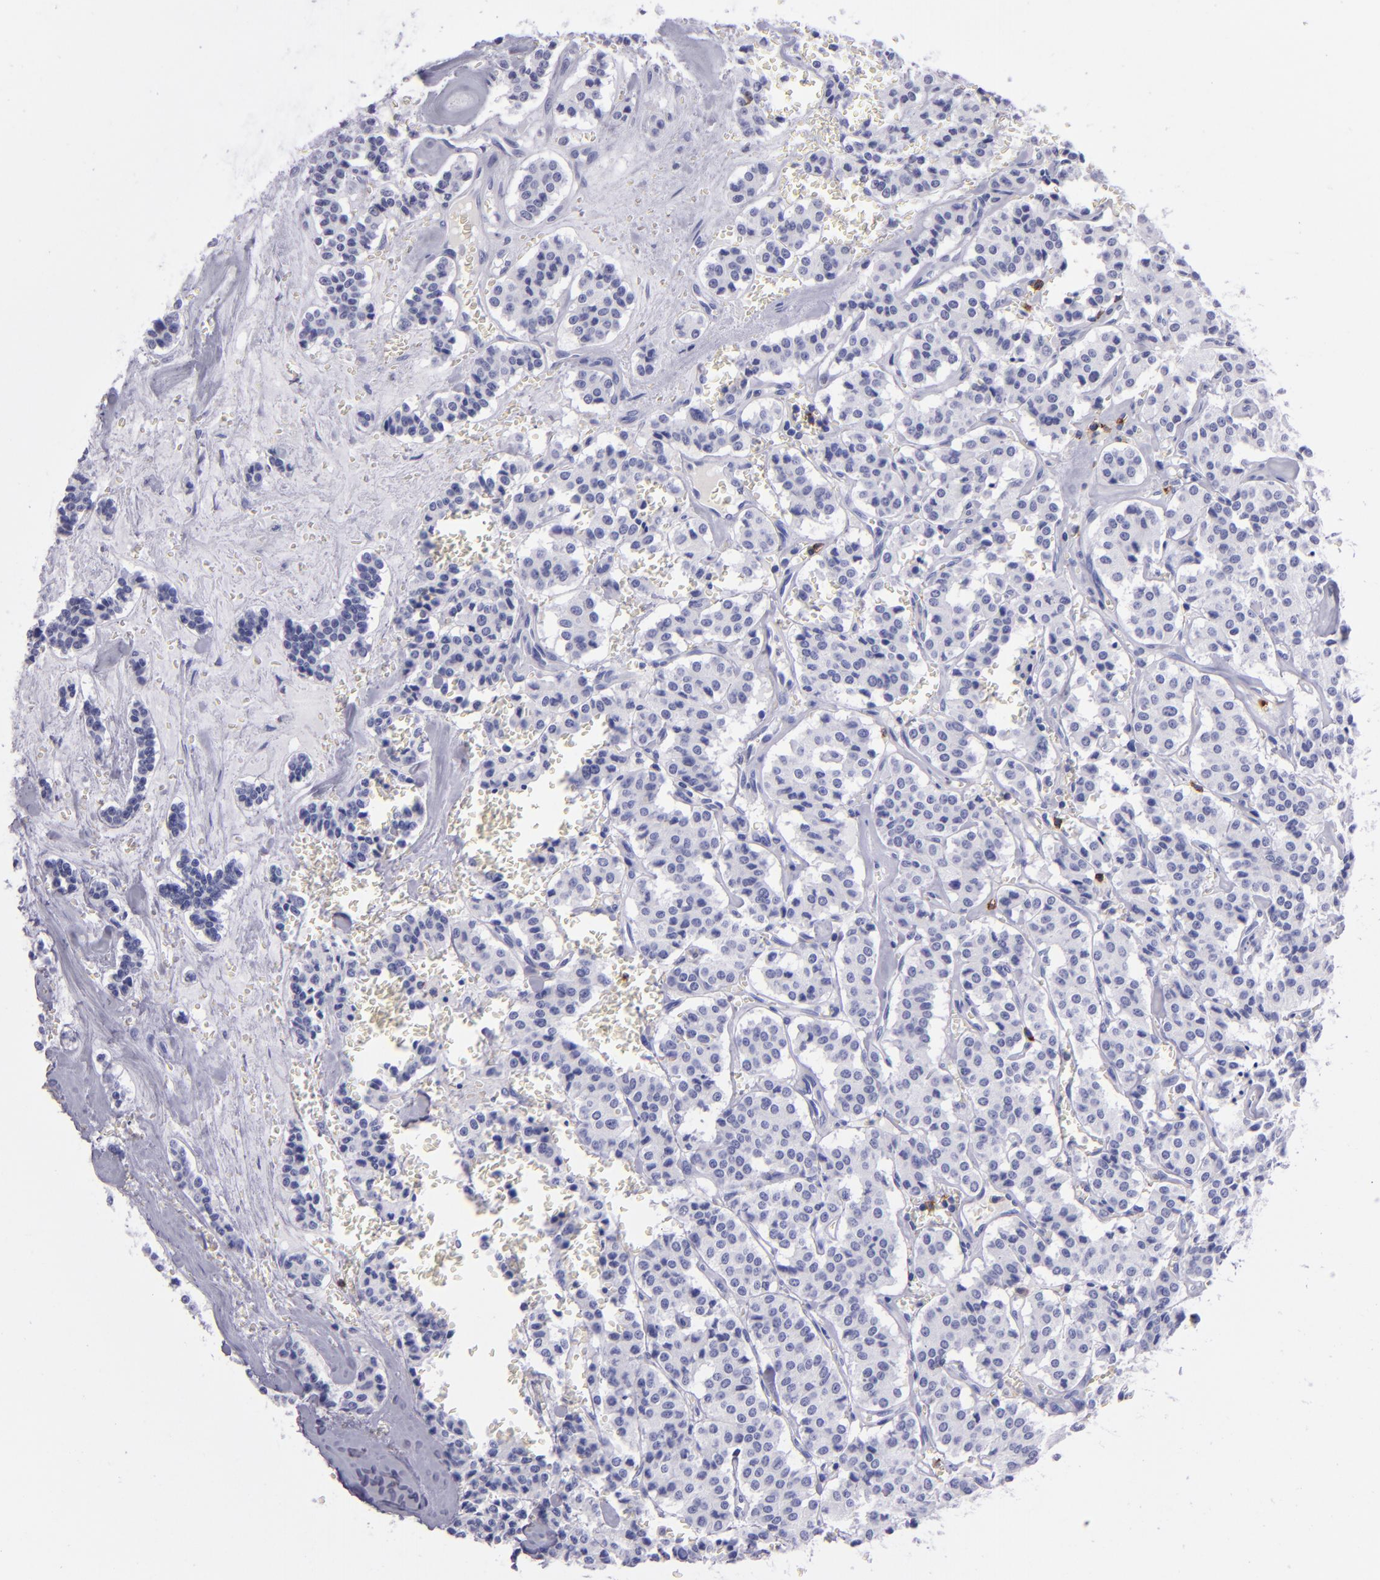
{"staining": {"intensity": "negative", "quantity": "none", "location": "none"}, "tissue": "carcinoid", "cell_type": "Tumor cells", "image_type": "cancer", "snomed": [{"axis": "morphology", "description": "Carcinoid, malignant, NOS"}, {"axis": "topography", "description": "Bronchus"}], "caption": "DAB (3,3'-diaminobenzidine) immunohistochemical staining of carcinoid (malignant) reveals no significant staining in tumor cells.", "gene": "CD37", "patient": {"sex": "male", "age": 55}}